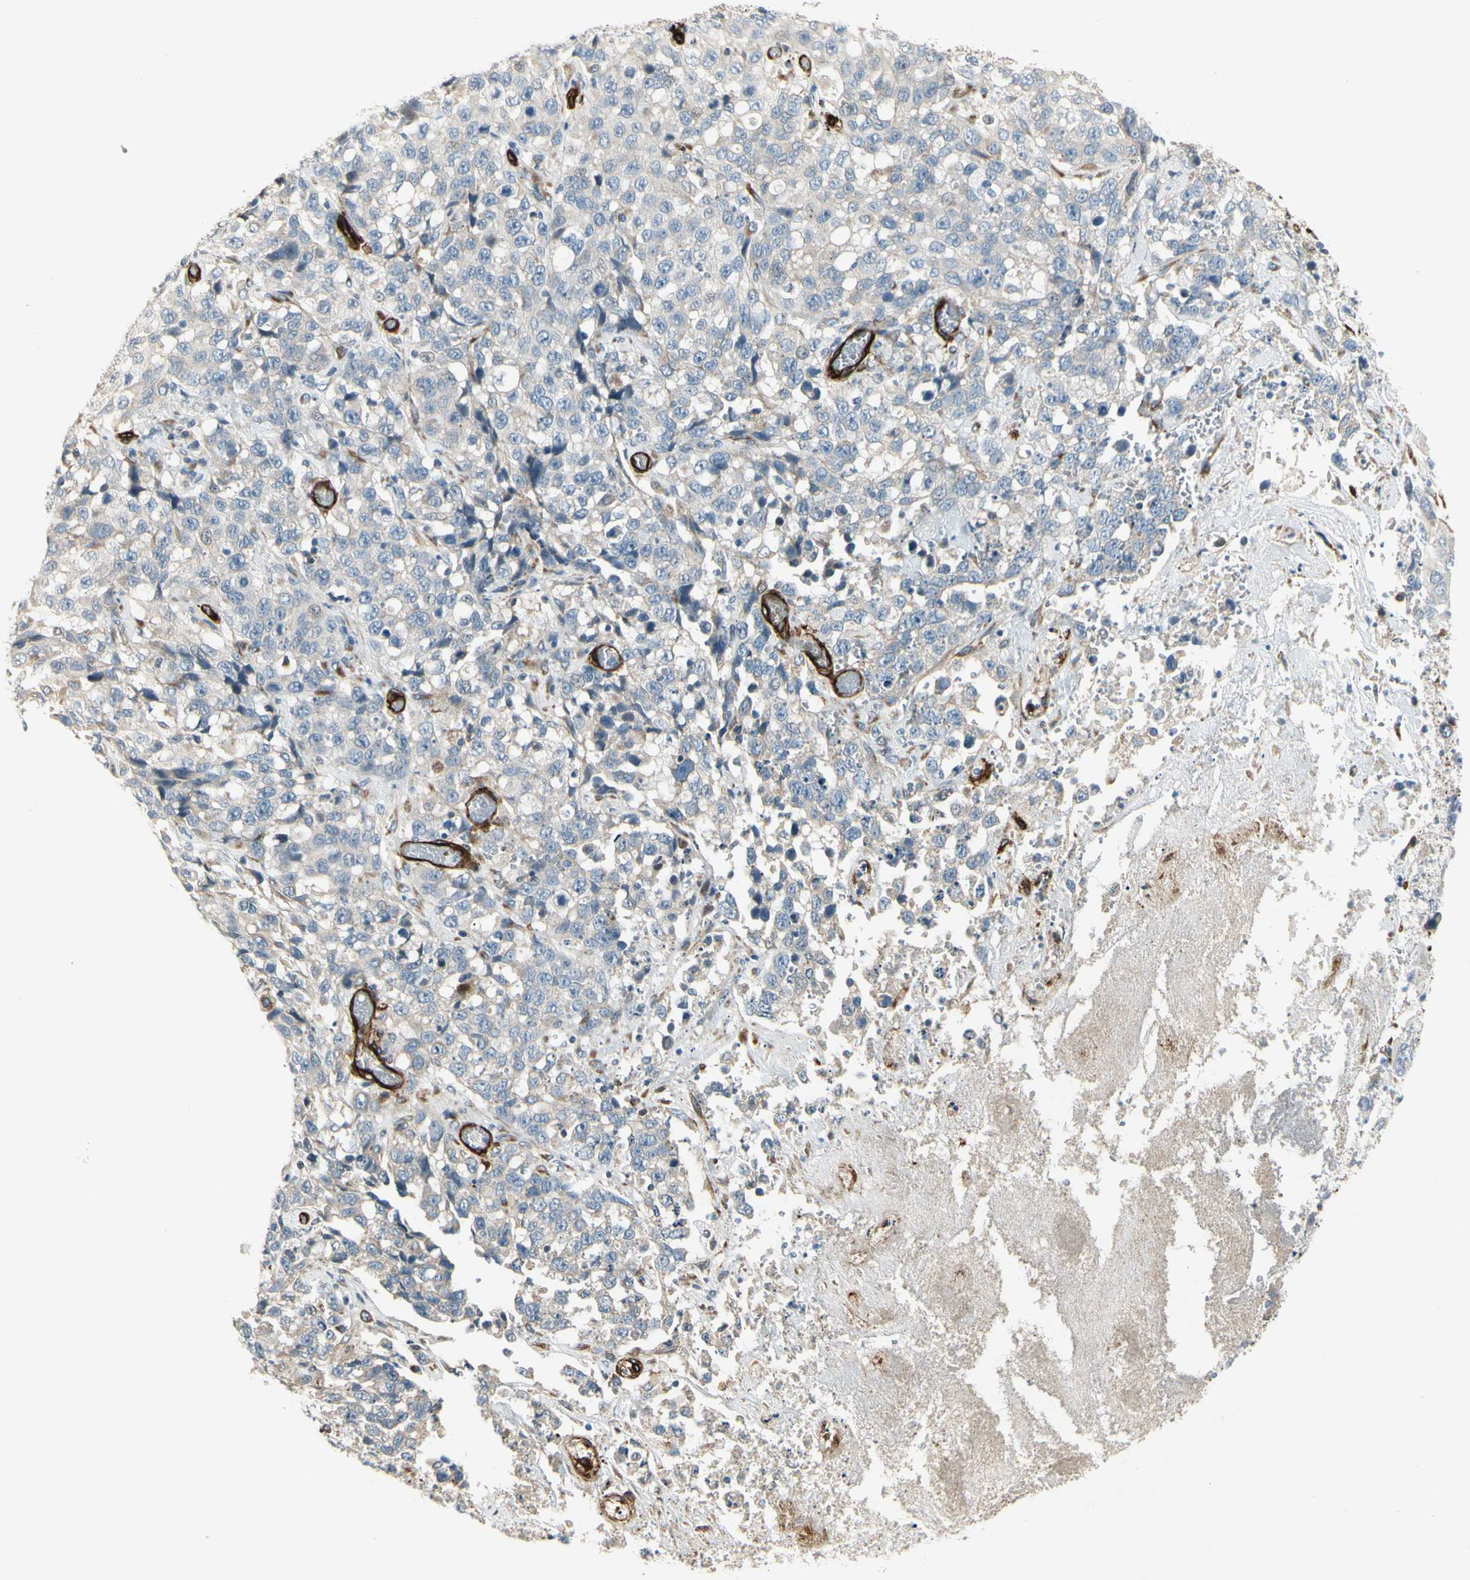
{"staining": {"intensity": "negative", "quantity": "none", "location": "none"}, "tissue": "stomach cancer", "cell_type": "Tumor cells", "image_type": "cancer", "snomed": [{"axis": "morphology", "description": "Normal tissue, NOS"}, {"axis": "morphology", "description": "Adenocarcinoma, NOS"}, {"axis": "topography", "description": "Stomach"}], "caption": "The immunohistochemistry image has no significant staining in tumor cells of stomach cancer (adenocarcinoma) tissue.", "gene": "MCAM", "patient": {"sex": "male", "age": 48}}